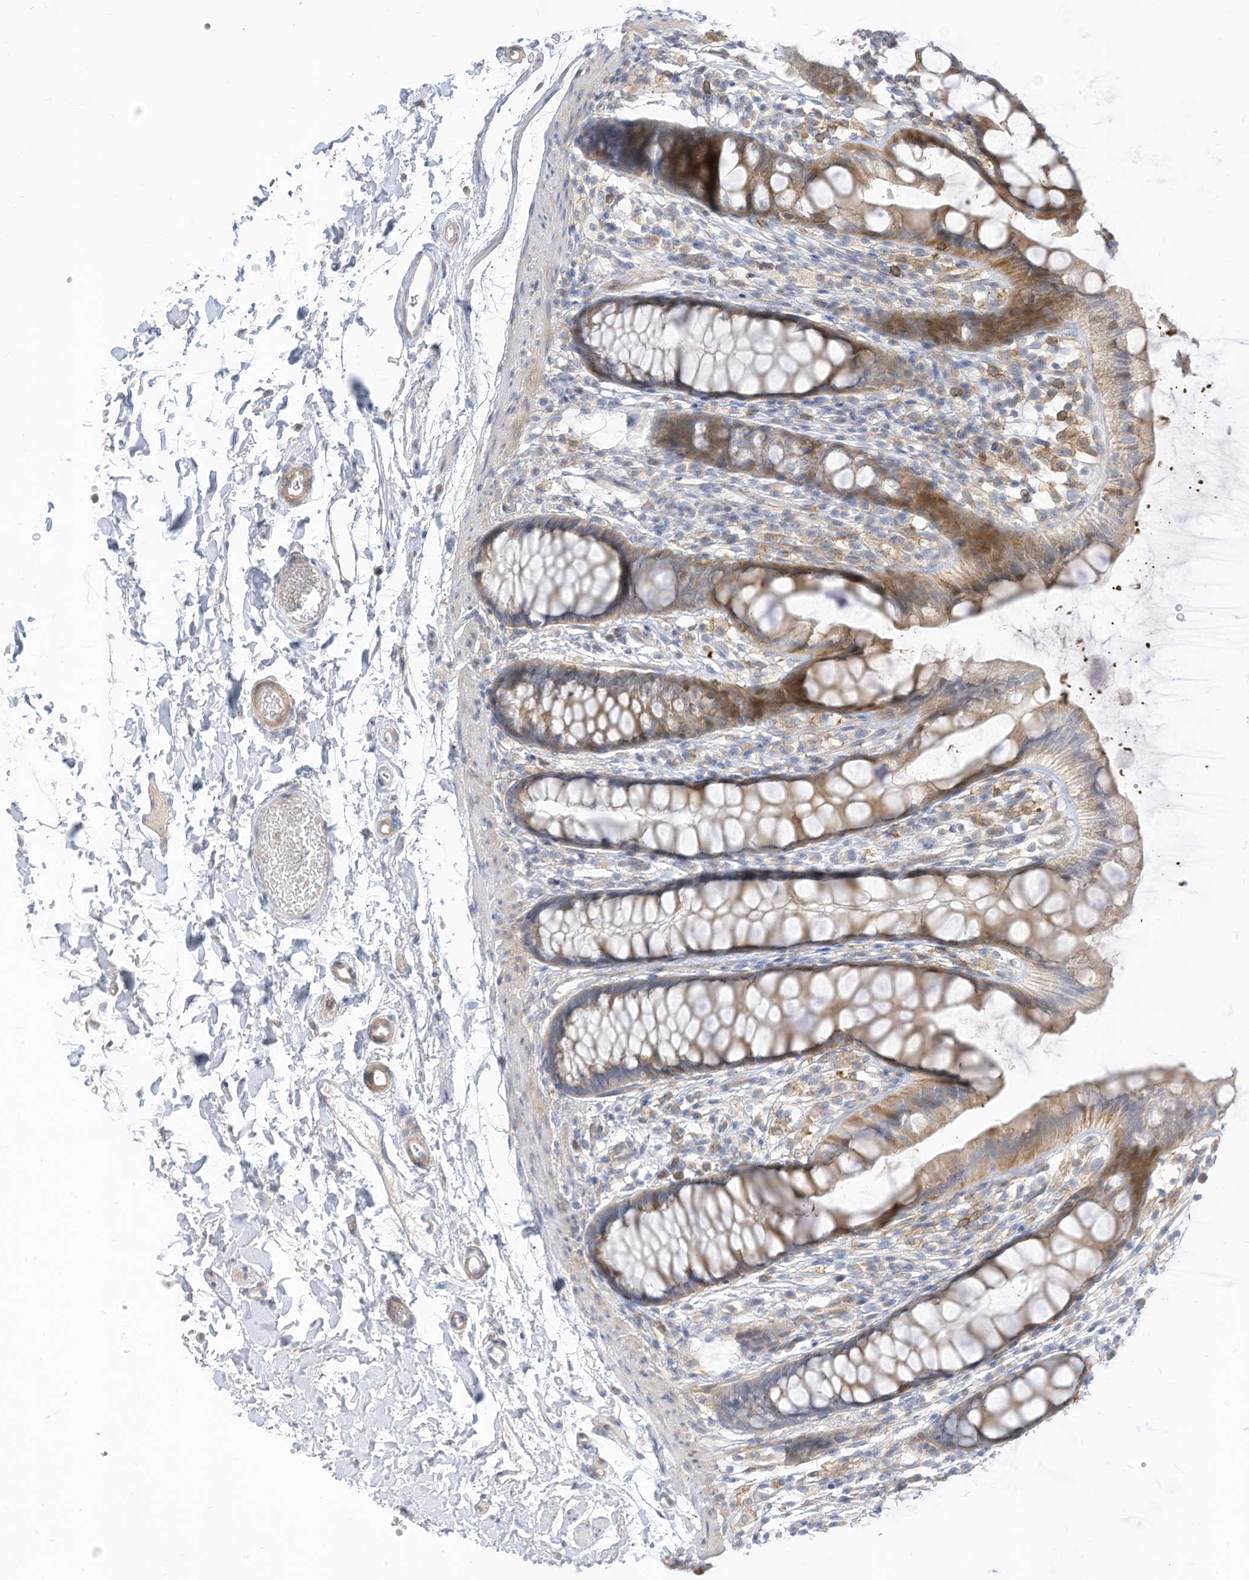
{"staining": {"intensity": "moderate", "quantity": "25%-75%", "location": "cytoplasmic/membranous"}, "tissue": "rectum", "cell_type": "Glandular cells", "image_type": "normal", "snomed": [{"axis": "morphology", "description": "Normal tissue, NOS"}, {"axis": "topography", "description": "Rectum"}], "caption": "IHC image of benign rectum stained for a protein (brown), which displays medium levels of moderate cytoplasmic/membranous expression in about 25%-75% of glandular cells.", "gene": "ATP13A1", "patient": {"sex": "female", "age": 65}}